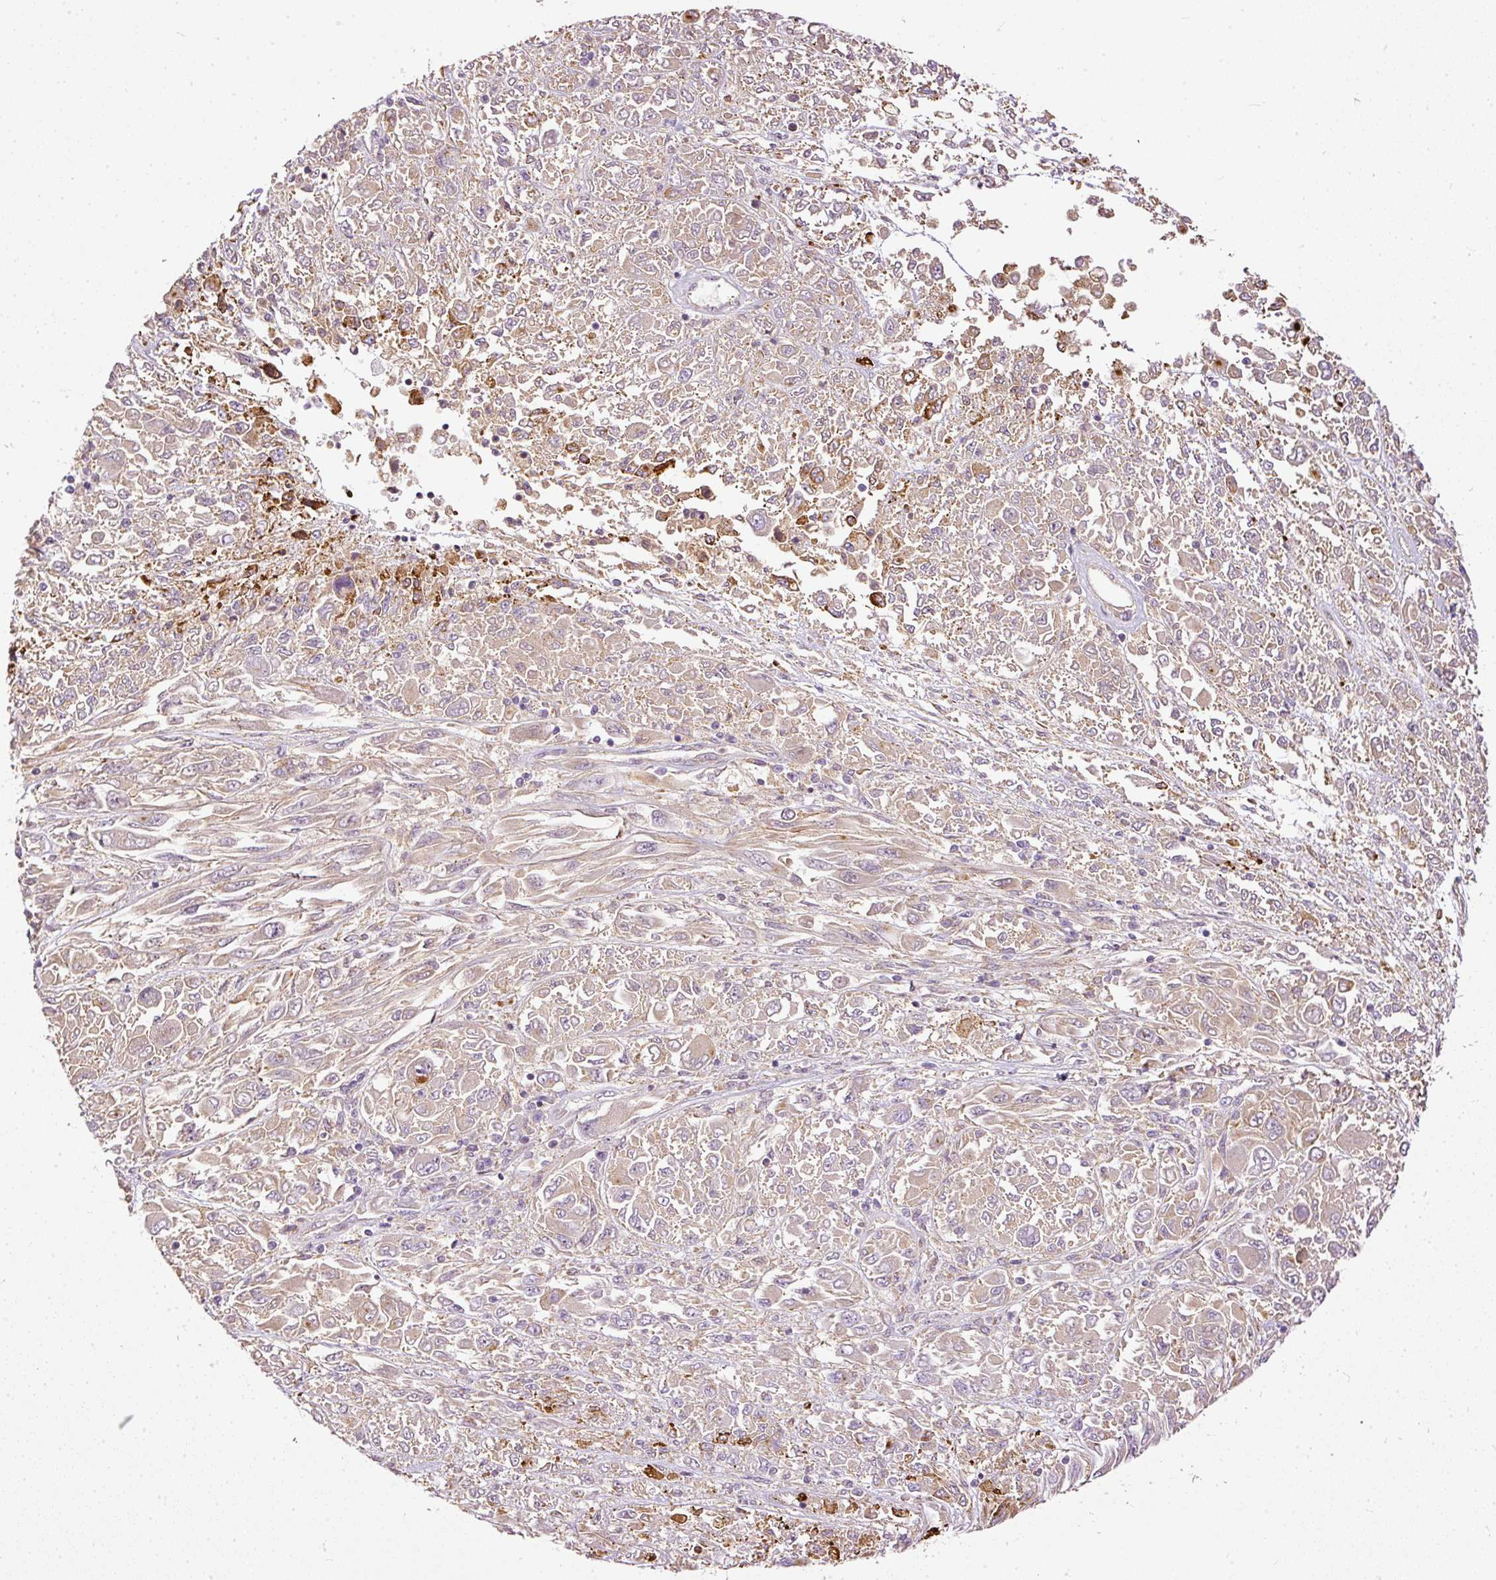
{"staining": {"intensity": "negative", "quantity": "none", "location": "none"}, "tissue": "melanoma", "cell_type": "Tumor cells", "image_type": "cancer", "snomed": [{"axis": "morphology", "description": "Malignant melanoma, NOS"}, {"axis": "topography", "description": "Skin"}], "caption": "Melanoma was stained to show a protein in brown. There is no significant staining in tumor cells.", "gene": "PAQR9", "patient": {"sex": "female", "age": 91}}